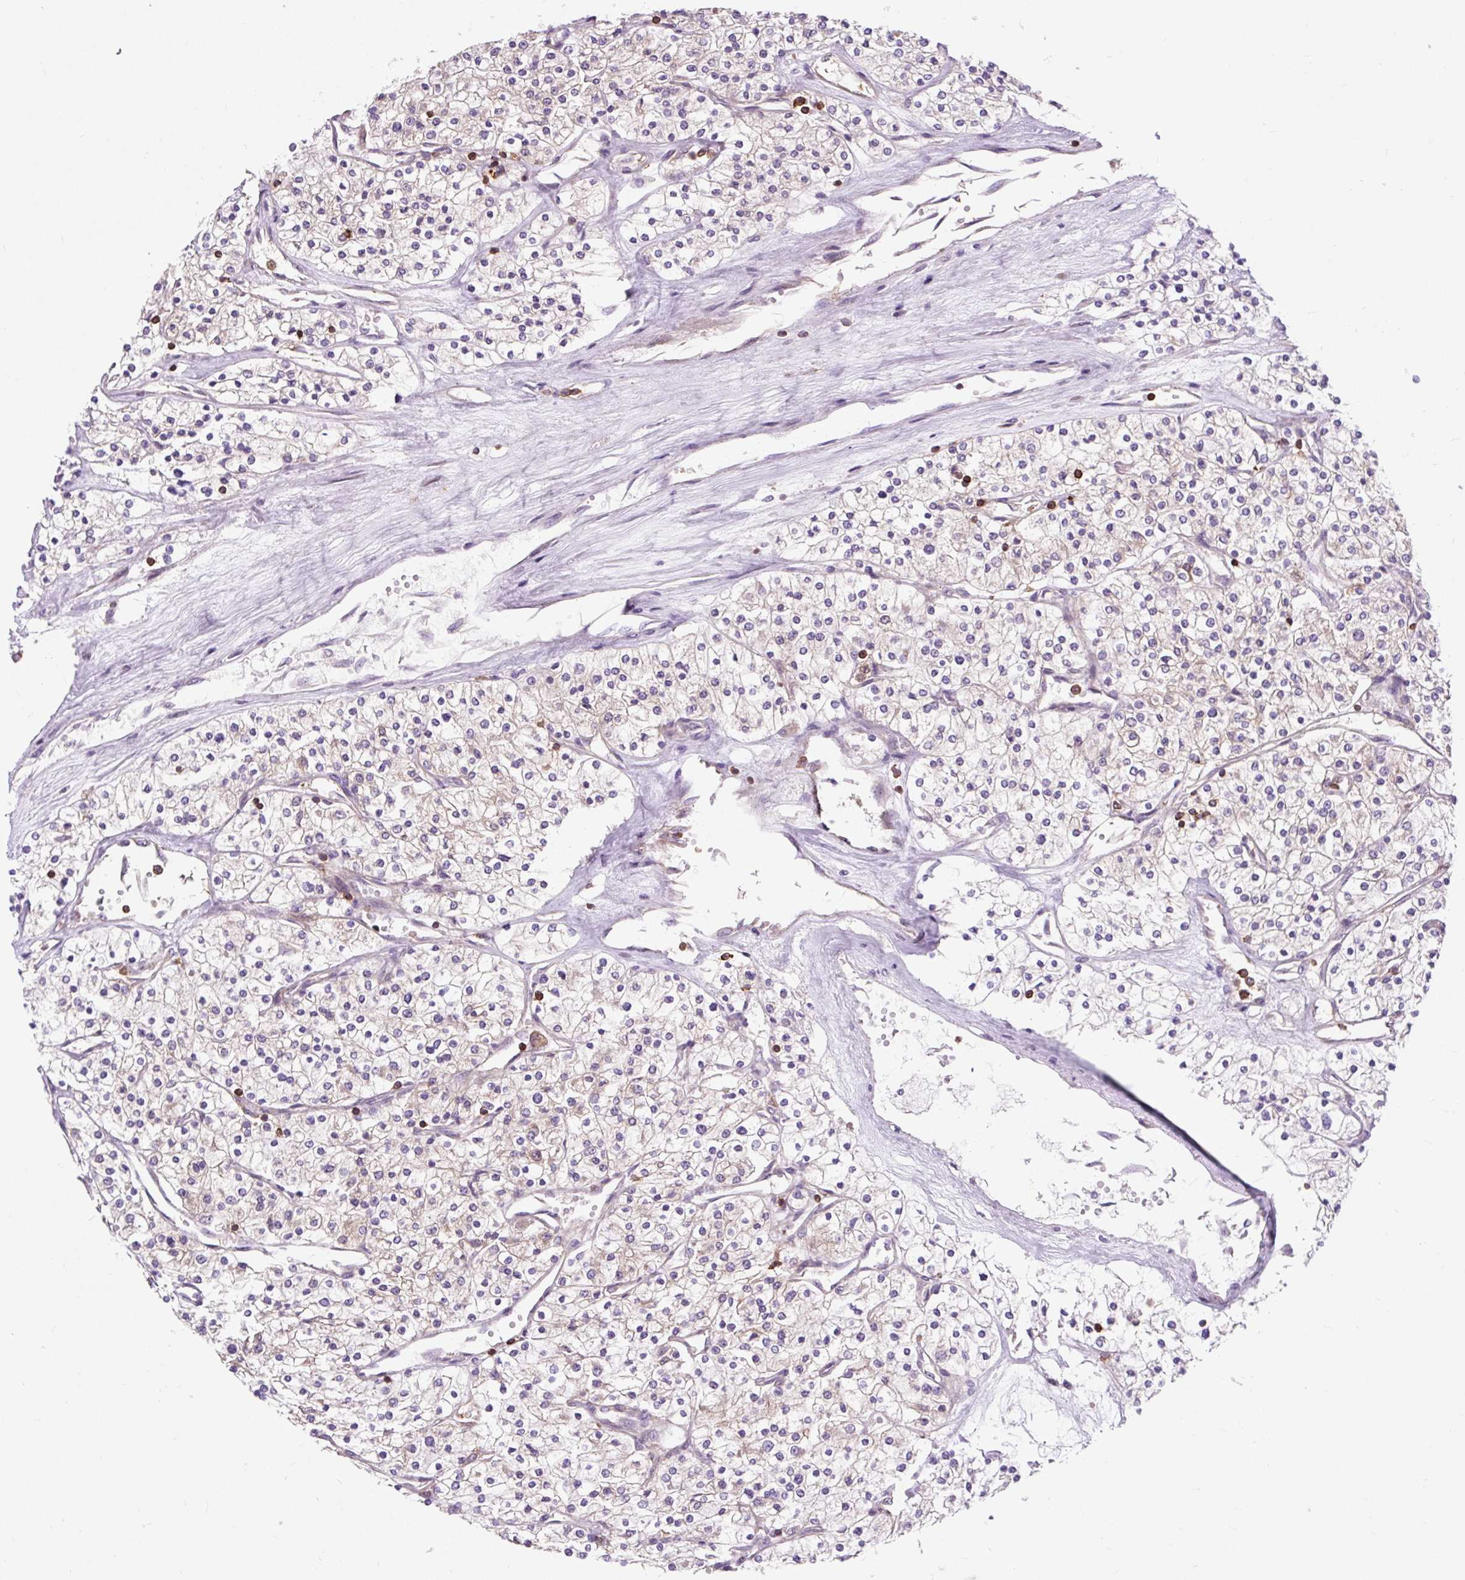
{"staining": {"intensity": "weak", "quantity": "<25%", "location": "cytoplasmic/membranous"}, "tissue": "renal cancer", "cell_type": "Tumor cells", "image_type": "cancer", "snomed": [{"axis": "morphology", "description": "Adenocarcinoma, NOS"}, {"axis": "topography", "description": "Kidney"}], "caption": "The immunohistochemistry (IHC) photomicrograph has no significant positivity in tumor cells of adenocarcinoma (renal) tissue.", "gene": "CISD3", "patient": {"sex": "male", "age": 80}}